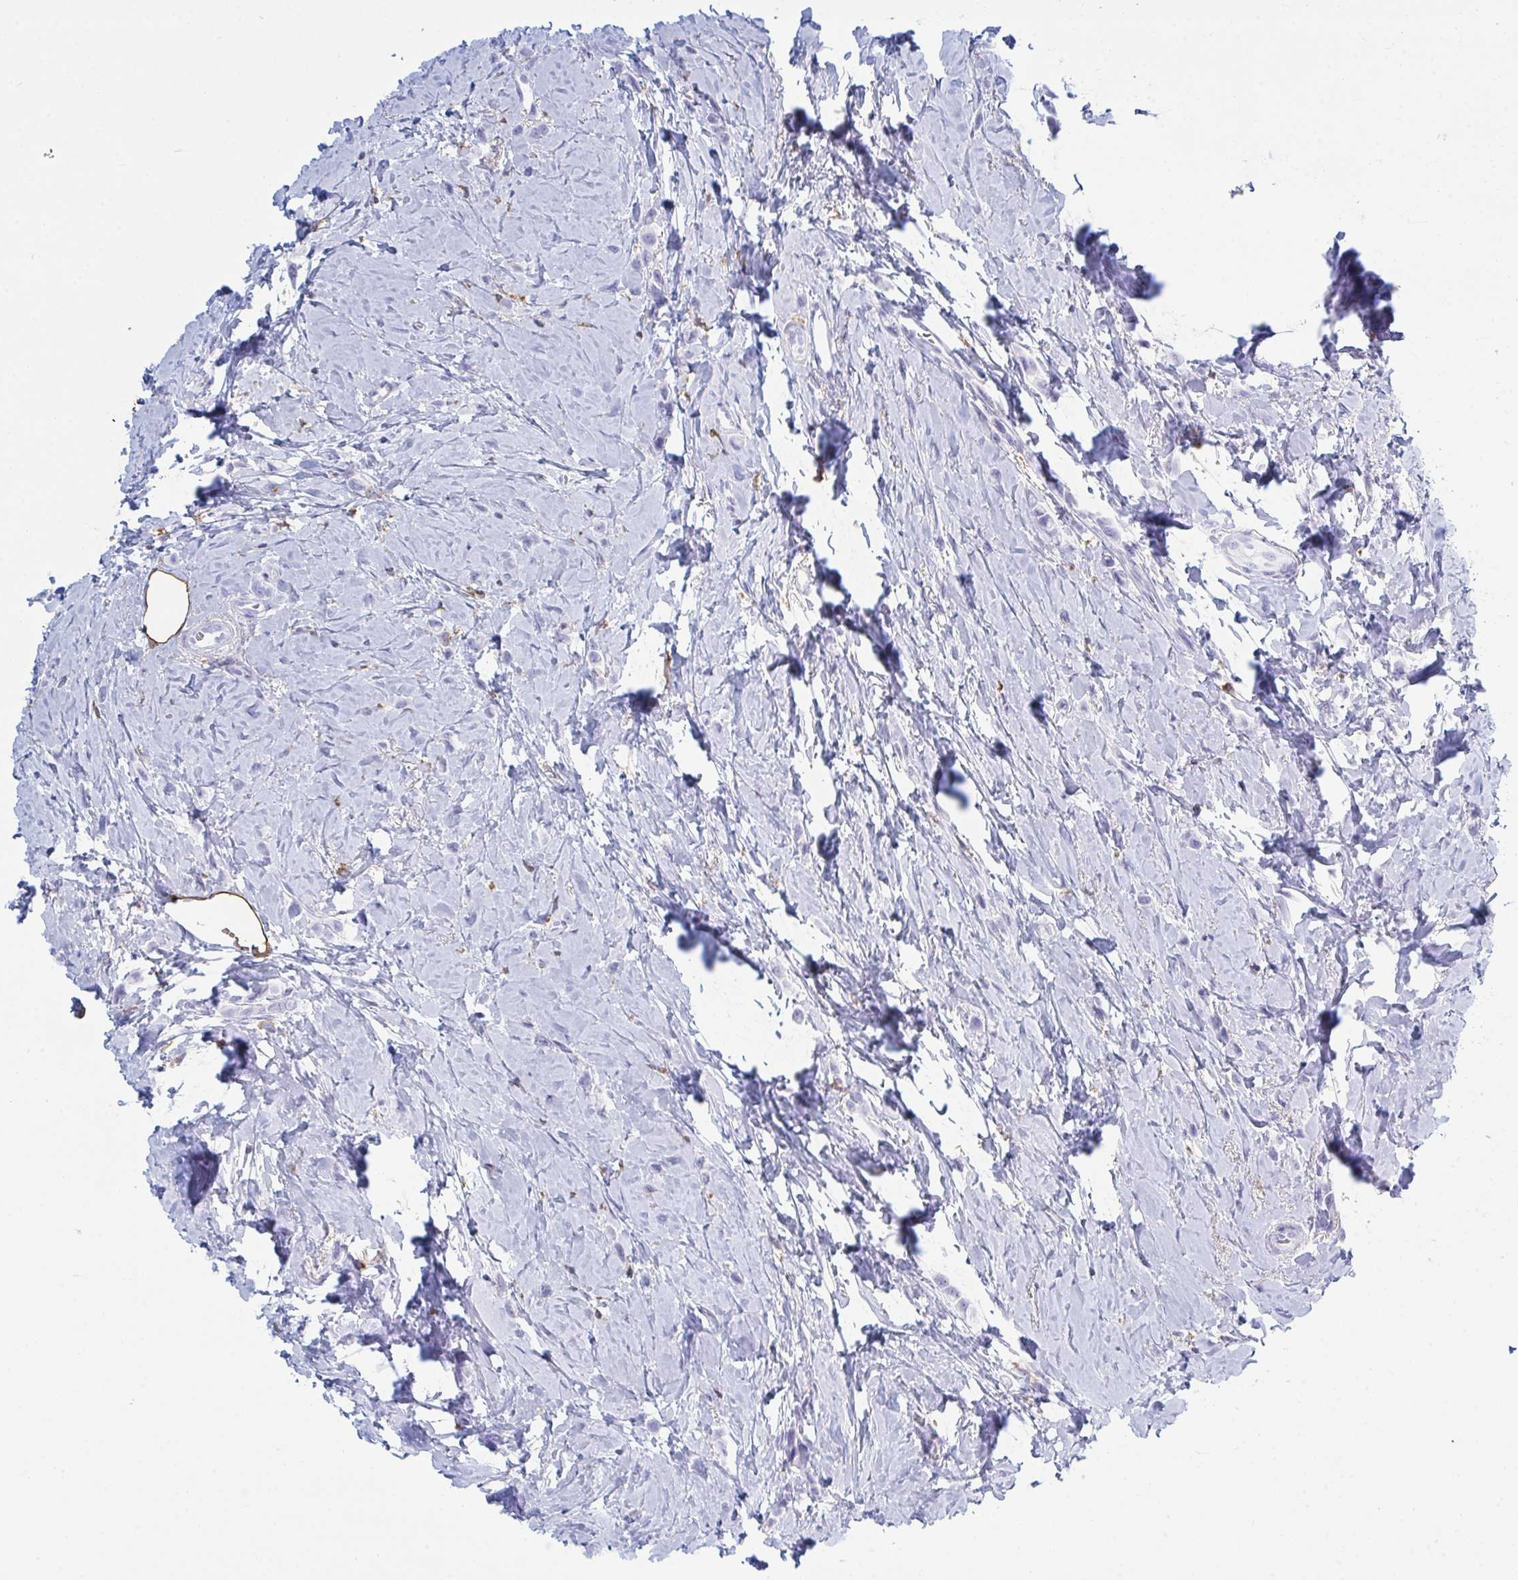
{"staining": {"intensity": "negative", "quantity": "none", "location": "none"}, "tissue": "breast cancer", "cell_type": "Tumor cells", "image_type": "cancer", "snomed": [{"axis": "morphology", "description": "Lobular carcinoma"}, {"axis": "topography", "description": "Breast"}], "caption": "Immunohistochemistry of human breast cancer (lobular carcinoma) displays no staining in tumor cells.", "gene": "MYO1F", "patient": {"sex": "female", "age": 66}}